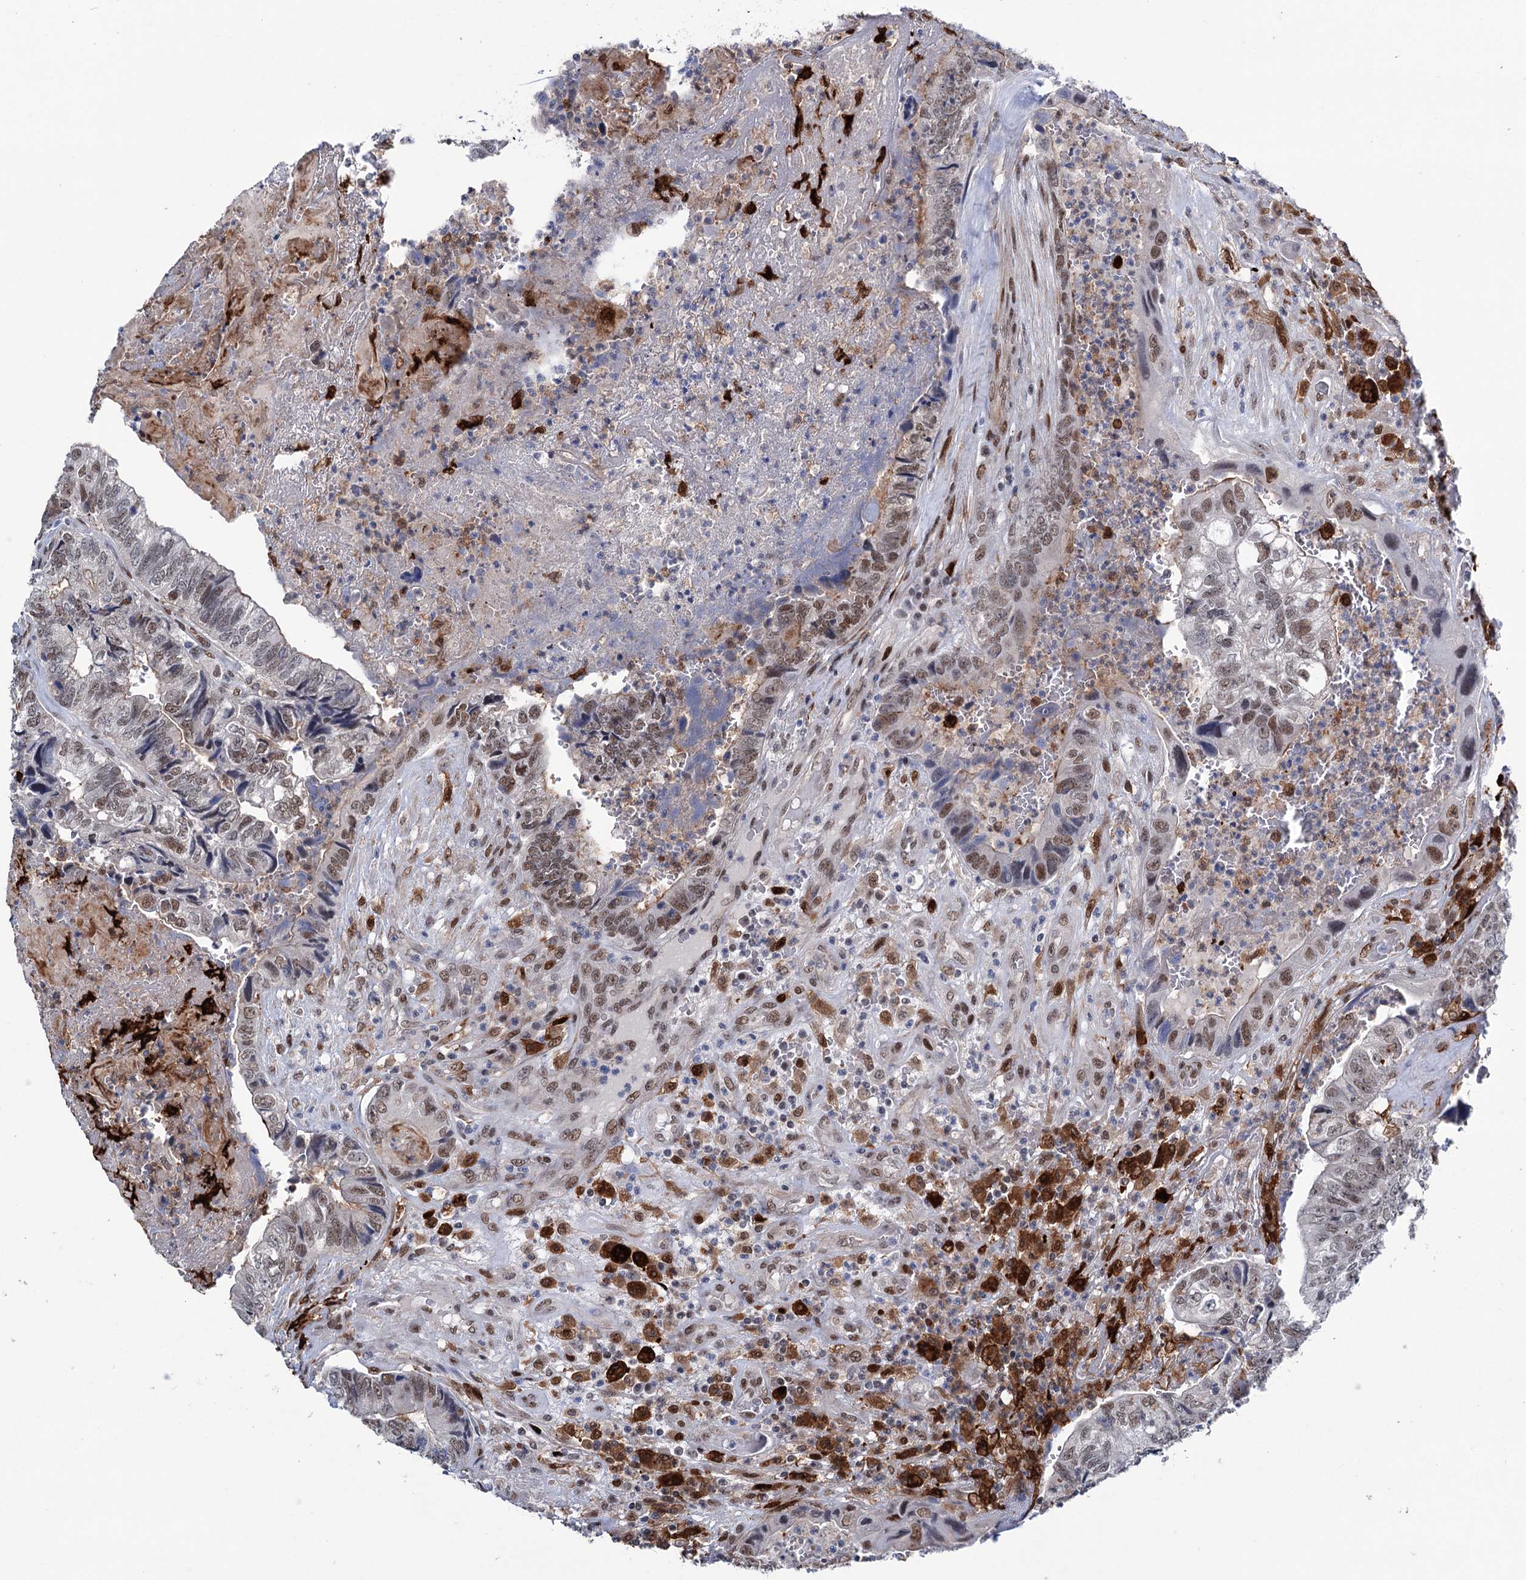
{"staining": {"intensity": "moderate", "quantity": "<25%", "location": "nuclear"}, "tissue": "colorectal cancer", "cell_type": "Tumor cells", "image_type": "cancer", "snomed": [{"axis": "morphology", "description": "Adenocarcinoma, NOS"}, {"axis": "topography", "description": "Colon"}], "caption": "This image displays colorectal cancer stained with IHC to label a protein in brown. The nuclear of tumor cells show moderate positivity for the protein. Nuclei are counter-stained blue.", "gene": "FAM53A", "patient": {"sex": "female", "age": 67}}